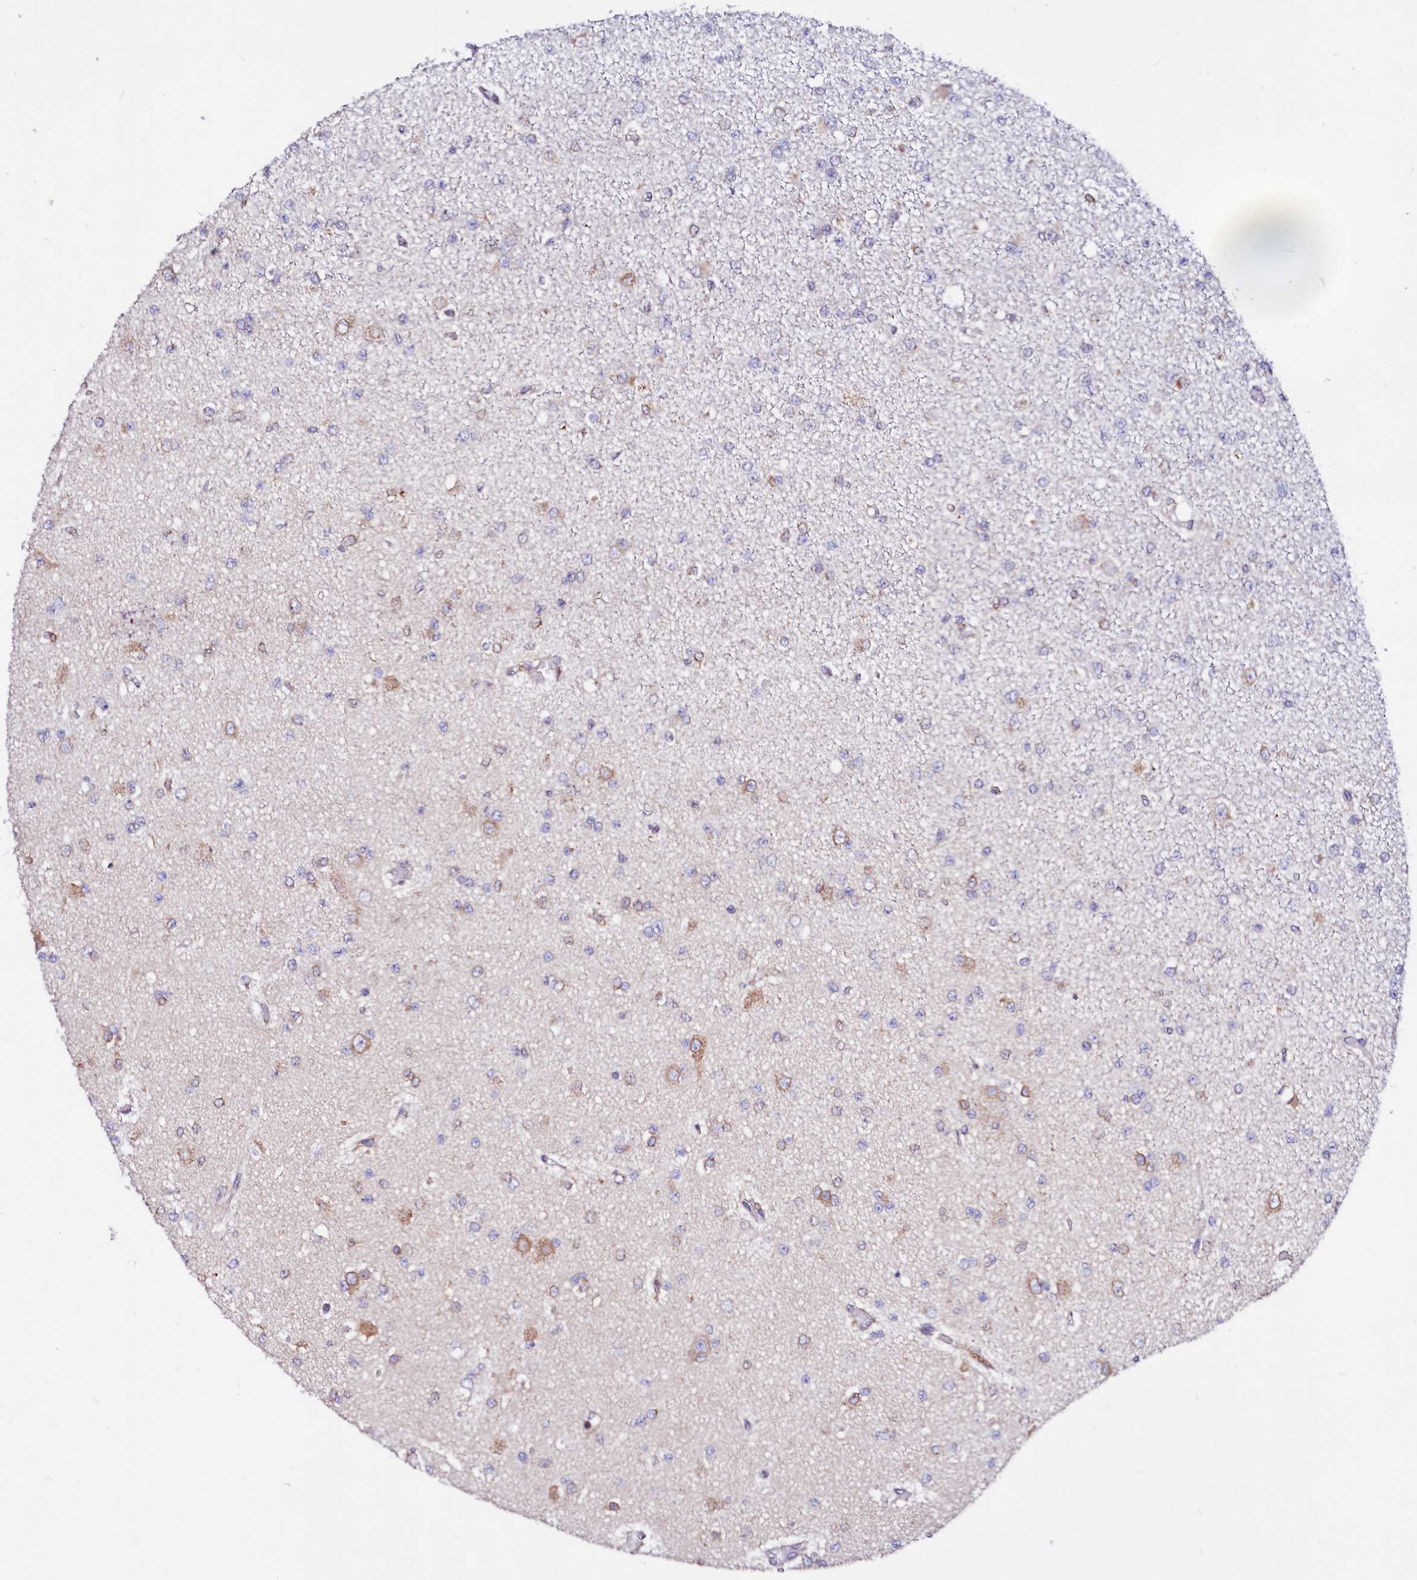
{"staining": {"intensity": "moderate", "quantity": "<25%", "location": "cytoplasmic/membranous"}, "tissue": "glioma", "cell_type": "Tumor cells", "image_type": "cancer", "snomed": [{"axis": "morphology", "description": "Glioma, malignant, Low grade"}, {"axis": "topography", "description": "Brain"}], "caption": "Moderate cytoplasmic/membranous positivity for a protein is seen in approximately <25% of tumor cells of glioma using immunohistochemistry (IHC).", "gene": "DERL1", "patient": {"sex": "female", "age": 22}}